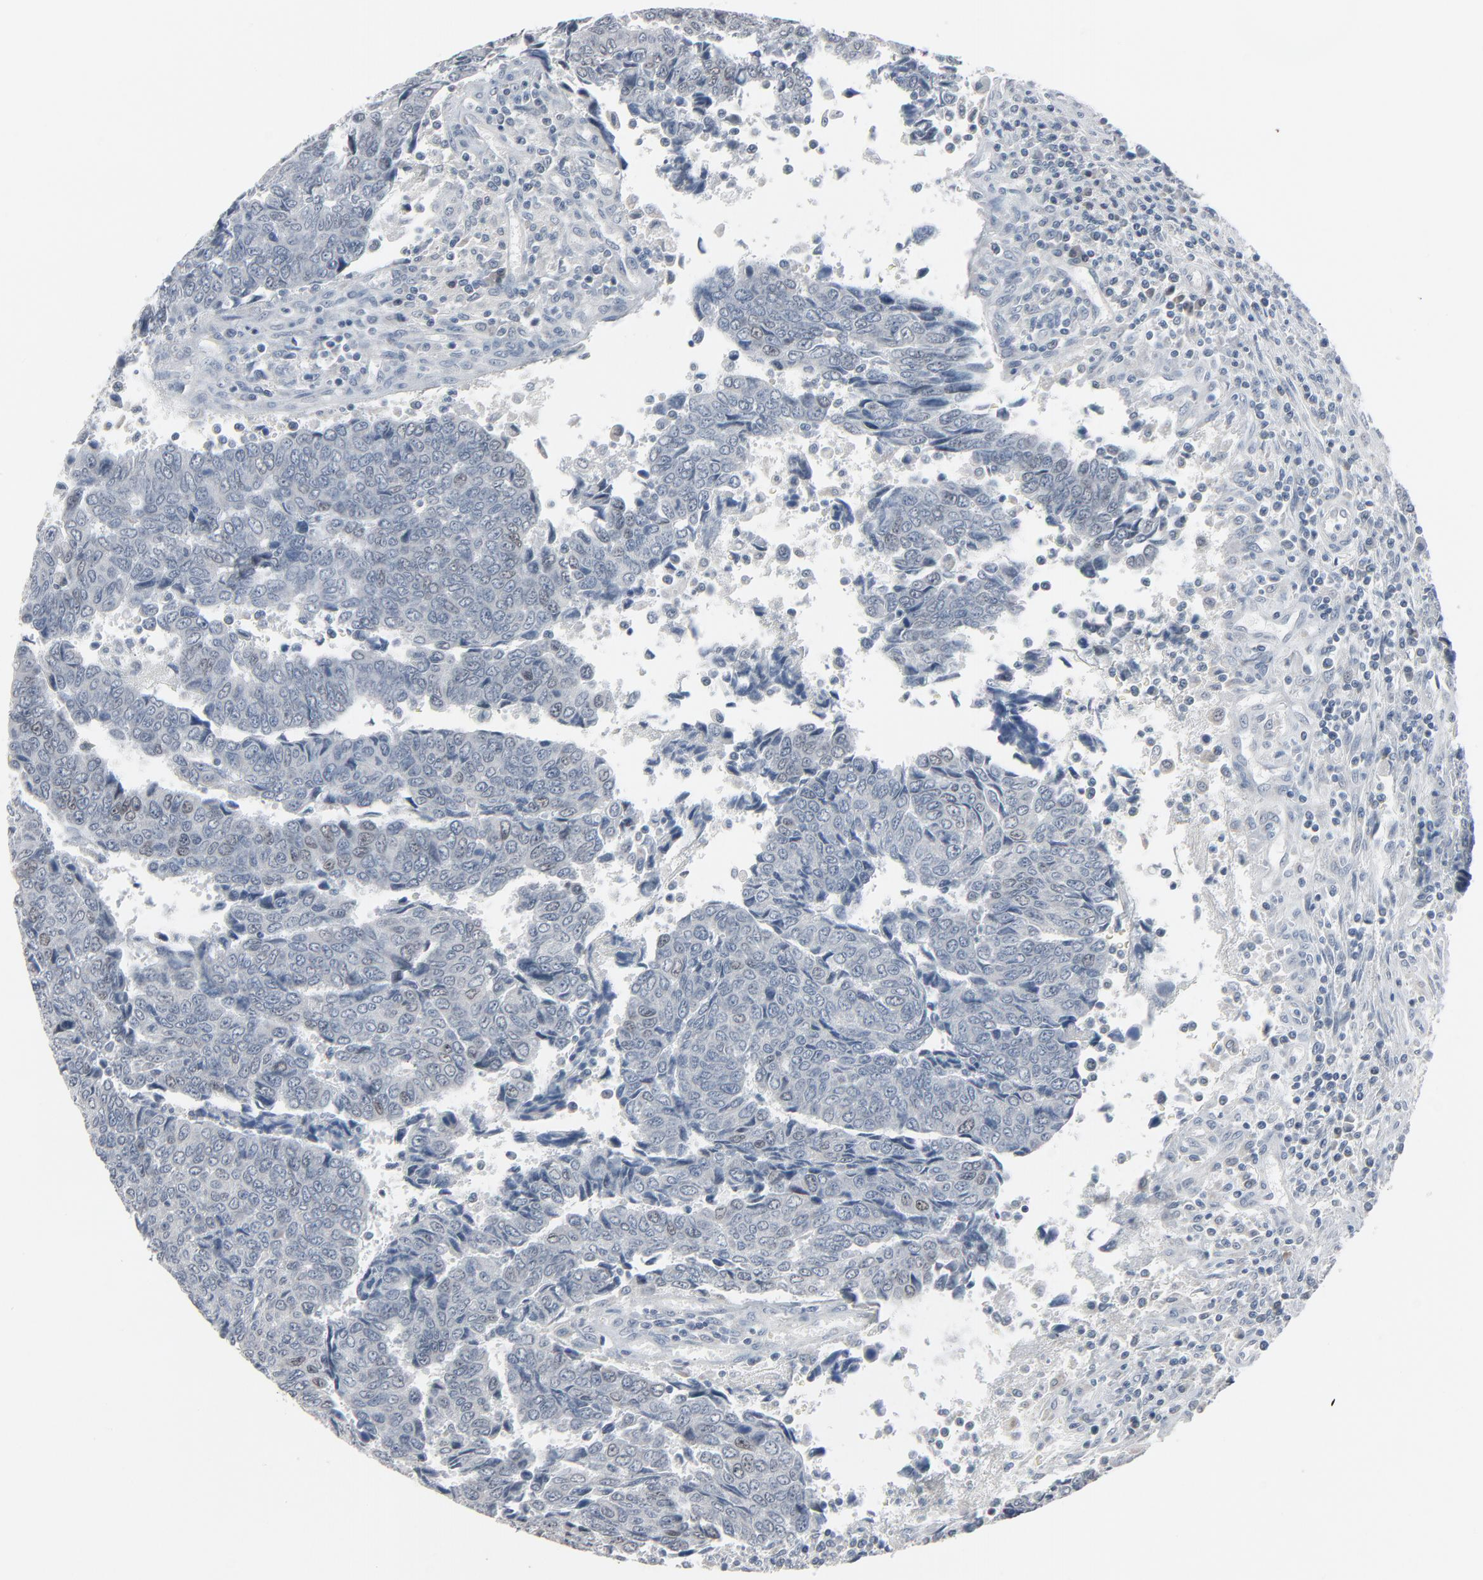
{"staining": {"intensity": "negative", "quantity": "none", "location": "none"}, "tissue": "urothelial cancer", "cell_type": "Tumor cells", "image_type": "cancer", "snomed": [{"axis": "morphology", "description": "Urothelial carcinoma, High grade"}, {"axis": "topography", "description": "Urinary bladder"}], "caption": "High power microscopy micrograph of an IHC image of urothelial cancer, revealing no significant staining in tumor cells.", "gene": "SAGE1", "patient": {"sex": "male", "age": 86}}